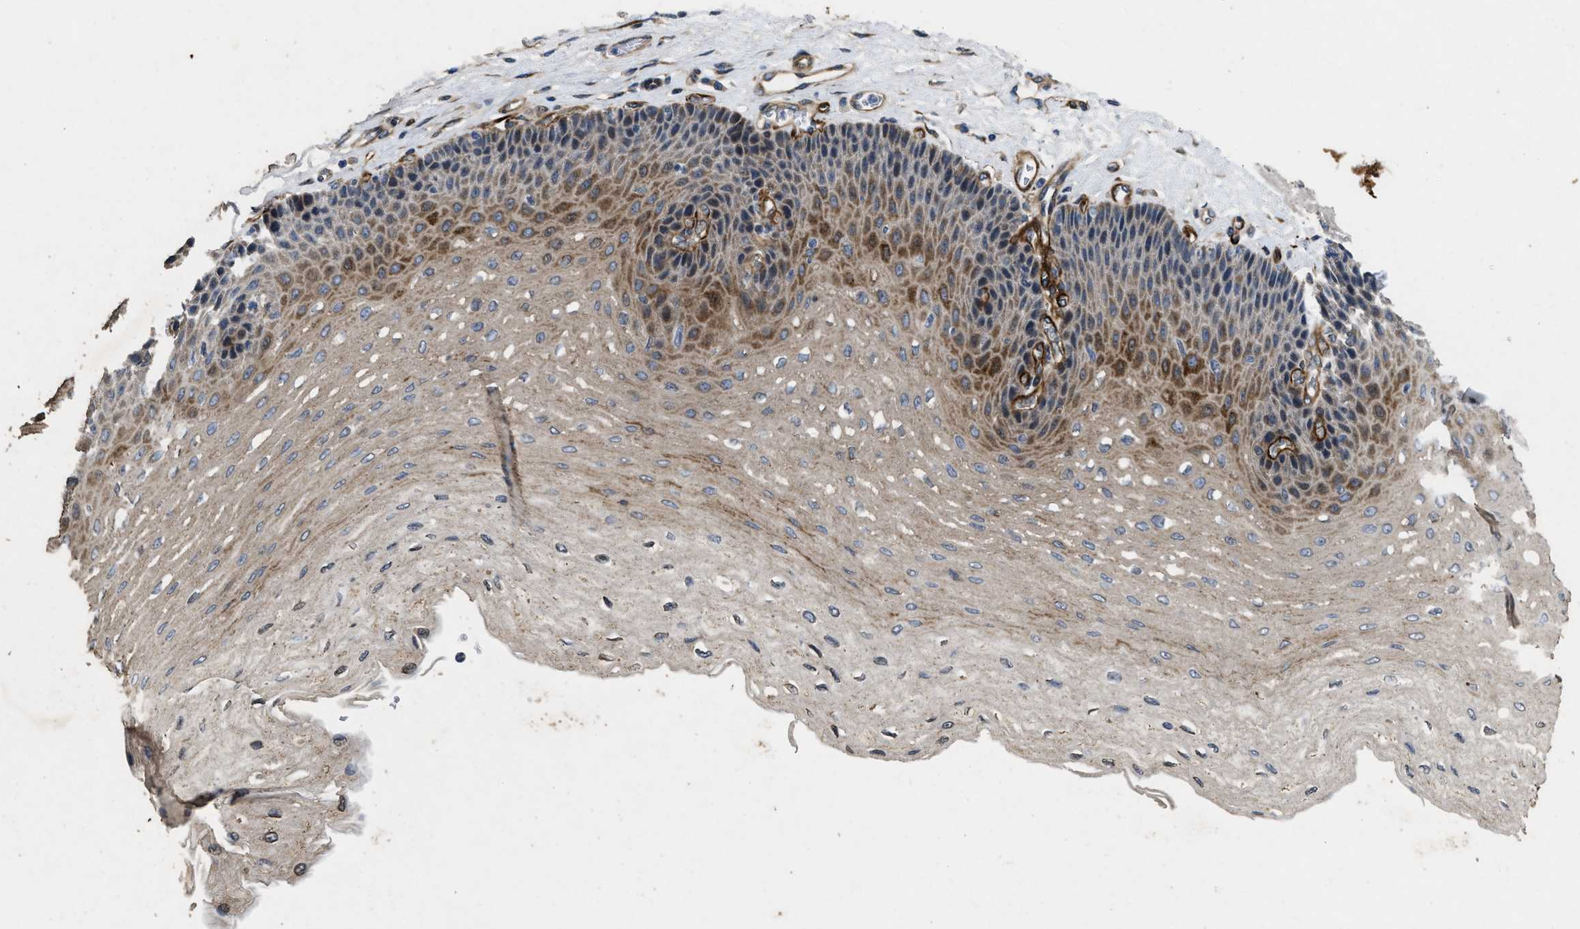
{"staining": {"intensity": "moderate", "quantity": "25%-75%", "location": "cytoplasmic/membranous"}, "tissue": "esophagus", "cell_type": "Squamous epithelial cells", "image_type": "normal", "snomed": [{"axis": "morphology", "description": "Normal tissue, NOS"}, {"axis": "topography", "description": "Esophagus"}], "caption": "Immunohistochemical staining of benign esophagus exhibits medium levels of moderate cytoplasmic/membranous staining in about 25%-75% of squamous epithelial cells.", "gene": "HSPA12B", "patient": {"sex": "female", "age": 72}}